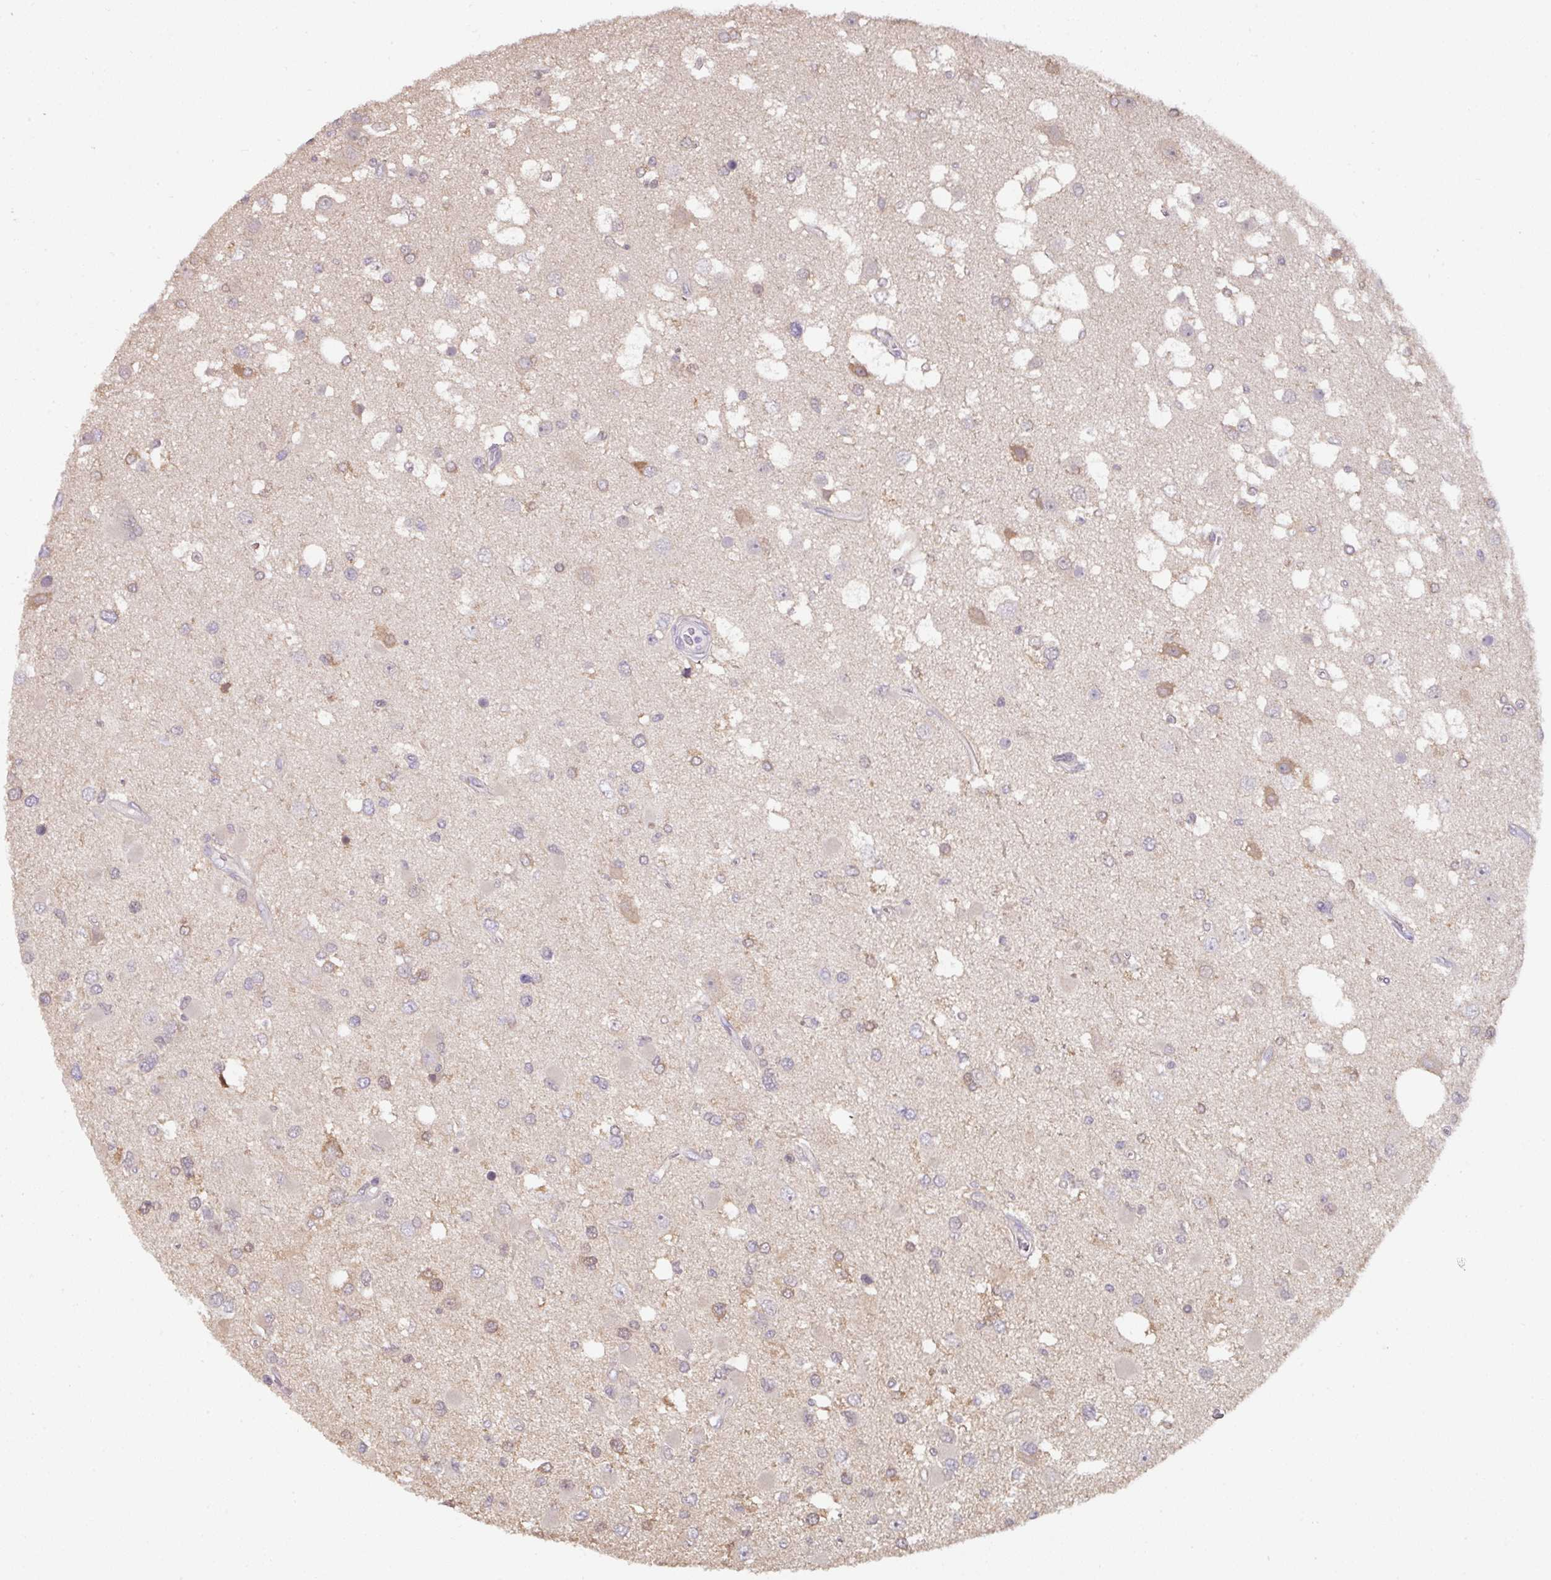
{"staining": {"intensity": "moderate", "quantity": "<25%", "location": "cytoplasmic/membranous"}, "tissue": "glioma", "cell_type": "Tumor cells", "image_type": "cancer", "snomed": [{"axis": "morphology", "description": "Glioma, malignant, High grade"}, {"axis": "topography", "description": "Brain"}], "caption": "Brown immunohistochemical staining in glioma displays moderate cytoplasmic/membranous positivity in about <25% of tumor cells. The staining was performed using DAB to visualize the protein expression in brown, while the nuclei were stained in blue with hematoxylin (Magnification: 20x).", "gene": "ST13", "patient": {"sex": "male", "age": 53}}